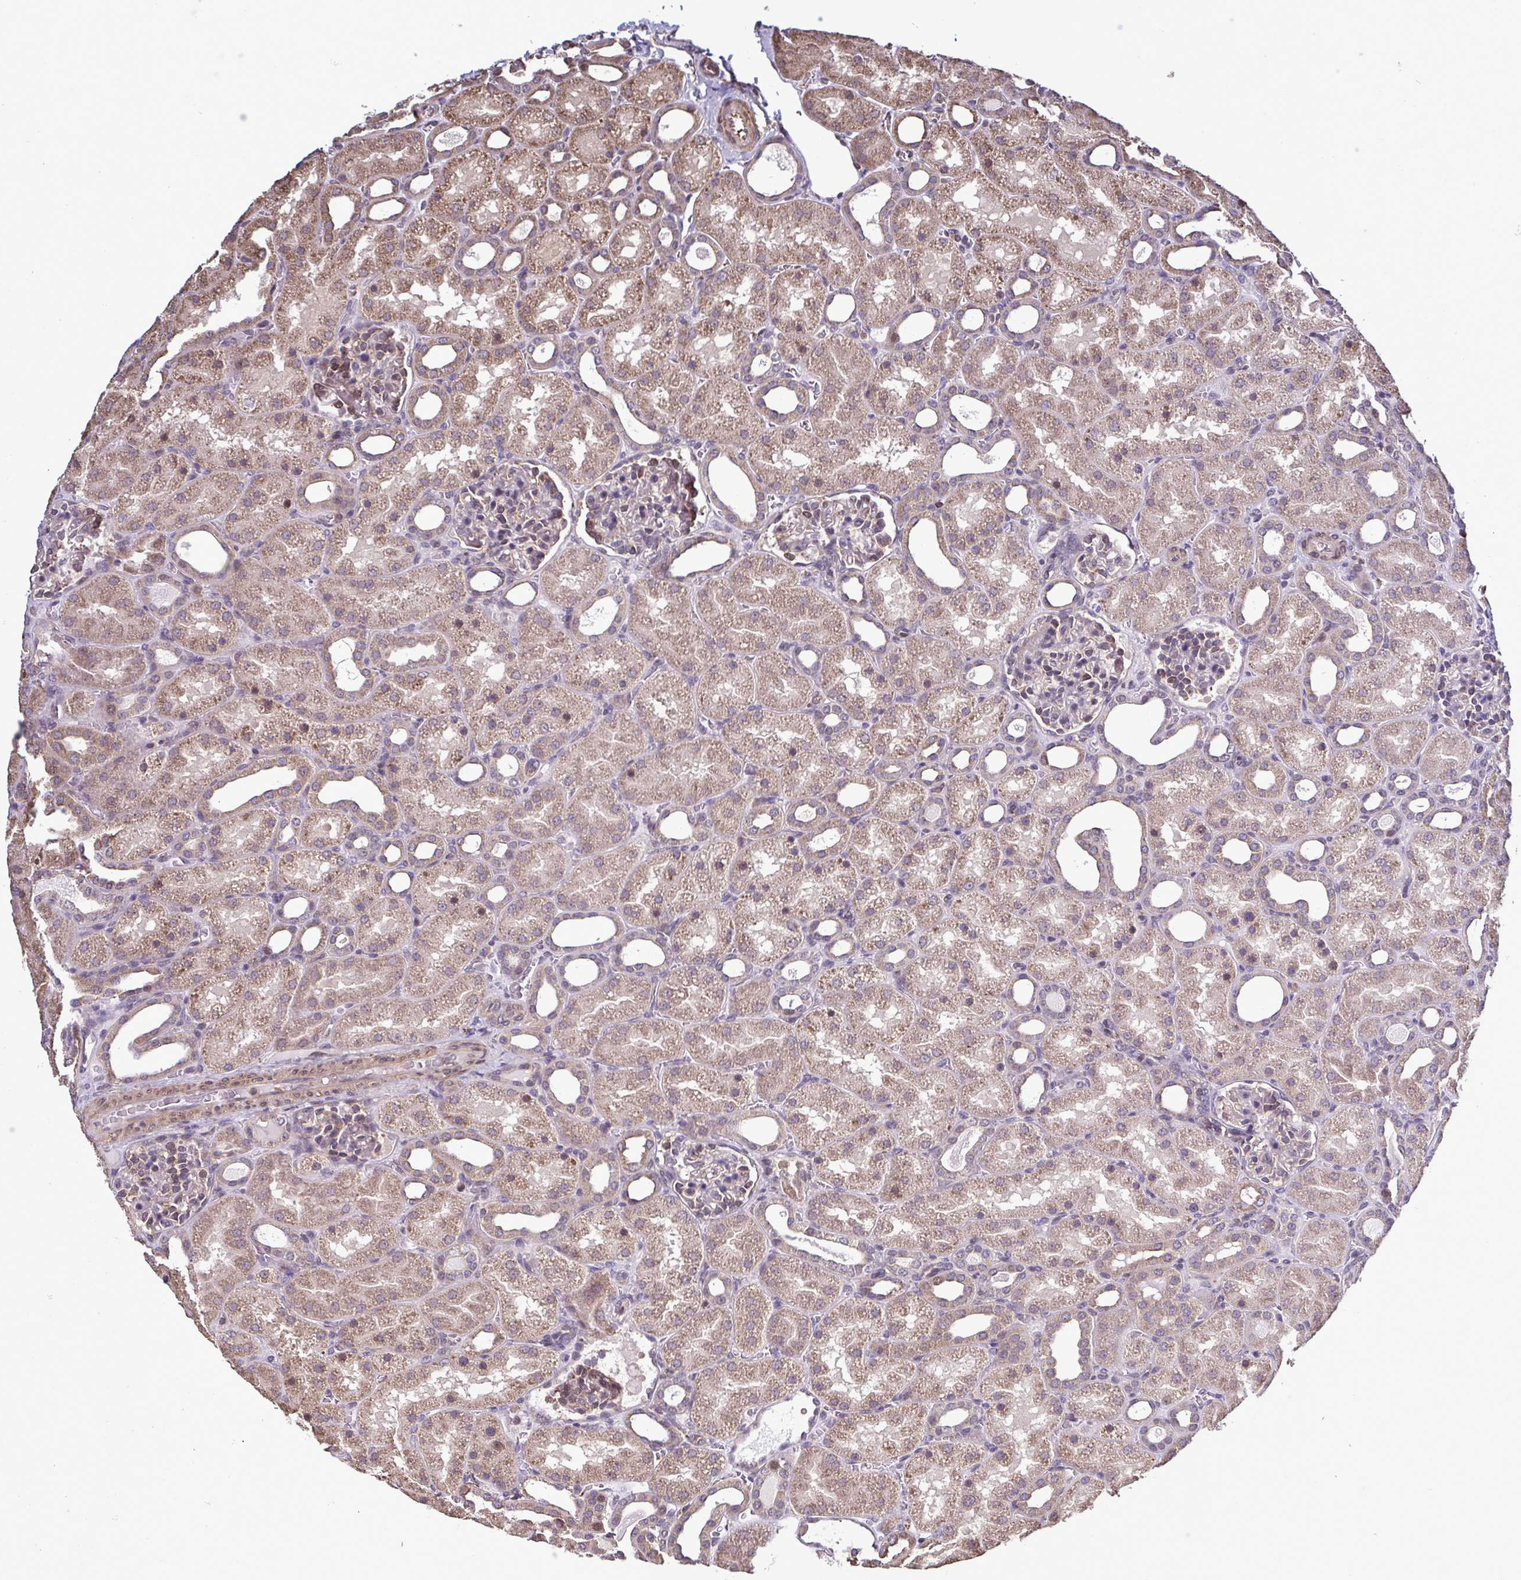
{"staining": {"intensity": "weak", "quantity": "25%-75%", "location": "cytoplasmic/membranous"}, "tissue": "kidney", "cell_type": "Cells in glomeruli", "image_type": "normal", "snomed": [{"axis": "morphology", "description": "Normal tissue, NOS"}, {"axis": "topography", "description": "Kidney"}], "caption": "Cells in glomeruli demonstrate low levels of weak cytoplasmic/membranous expression in about 25%-75% of cells in unremarkable kidney.", "gene": "ZNF200", "patient": {"sex": "male", "age": 2}}